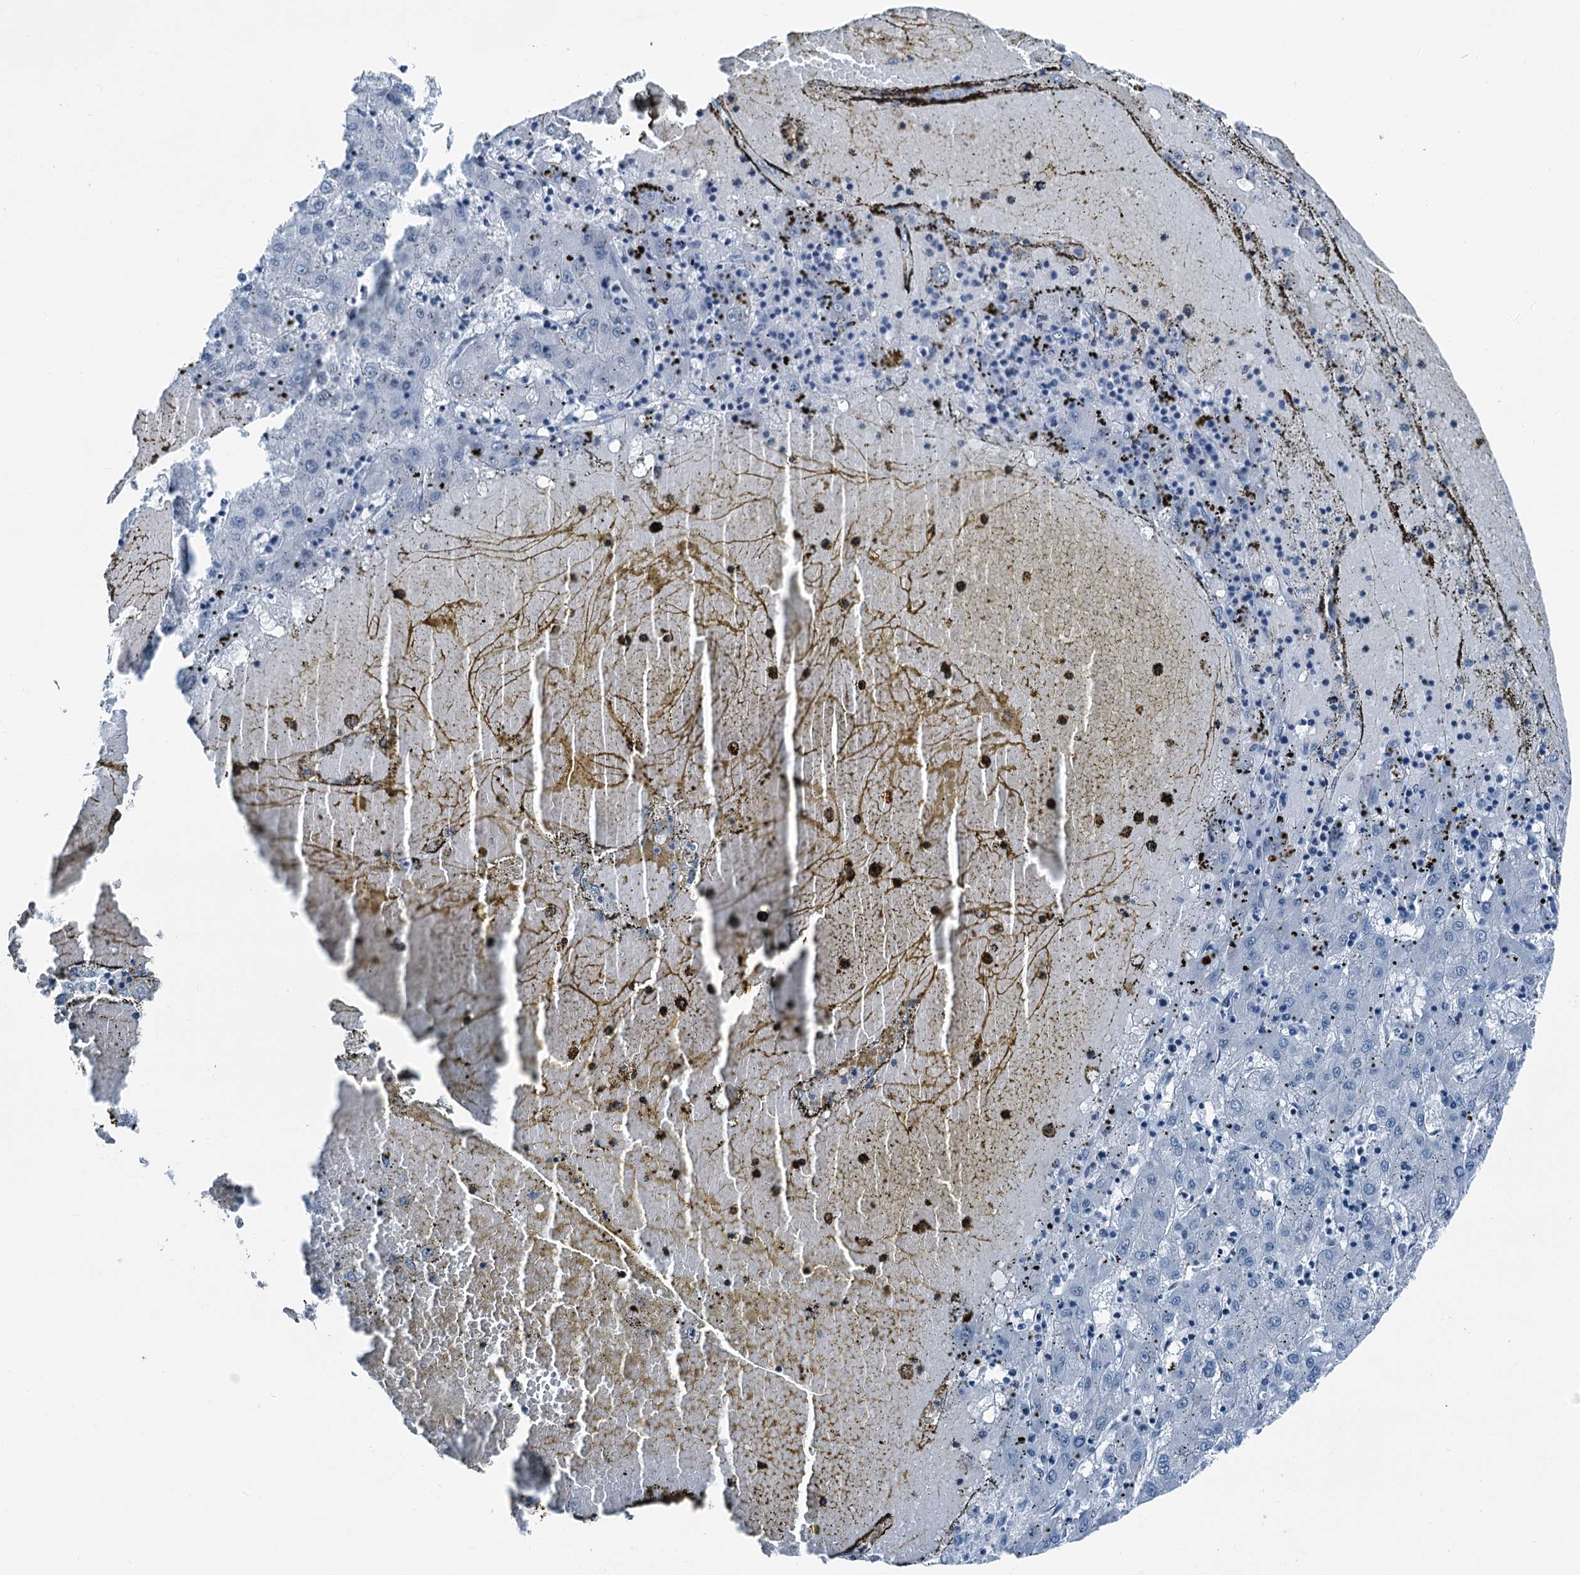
{"staining": {"intensity": "negative", "quantity": "none", "location": "none"}, "tissue": "liver cancer", "cell_type": "Tumor cells", "image_type": "cancer", "snomed": [{"axis": "morphology", "description": "Carcinoma, Hepatocellular, NOS"}, {"axis": "topography", "description": "Liver"}], "caption": "Liver cancer (hepatocellular carcinoma) stained for a protein using immunohistochemistry (IHC) reveals no staining tumor cells.", "gene": "TRPT1", "patient": {"sex": "male", "age": 72}}